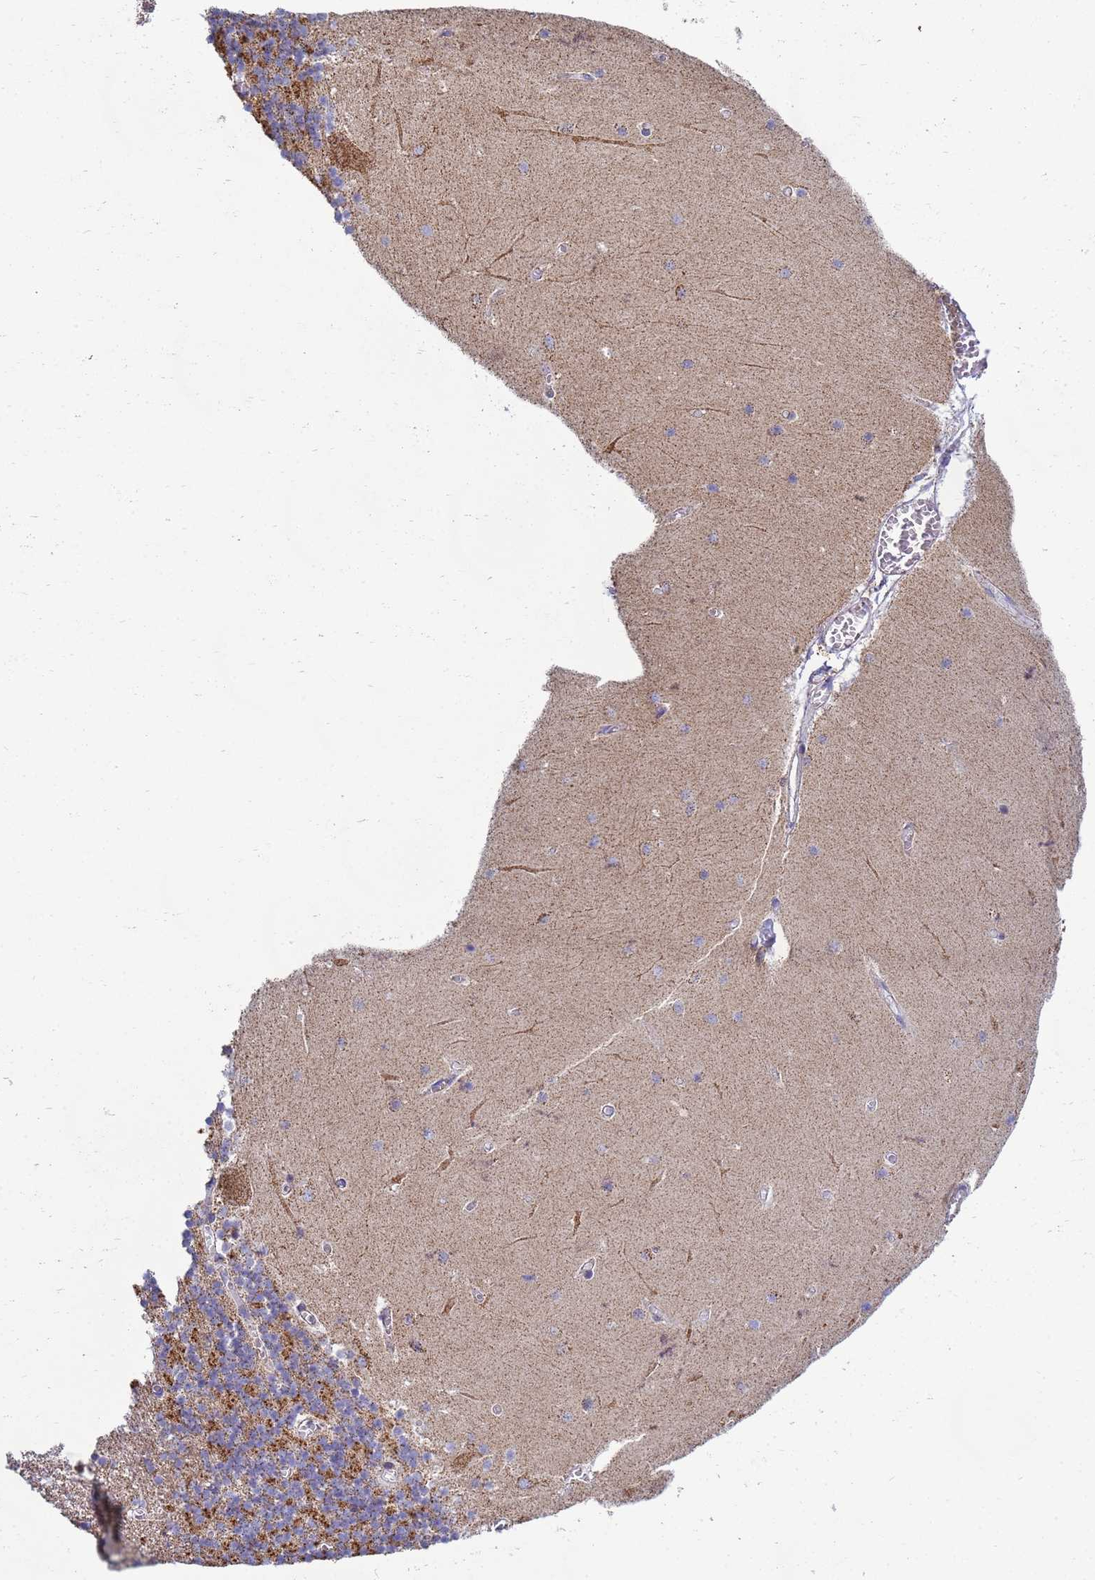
{"staining": {"intensity": "strong", "quantity": "25%-75%", "location": "cytoplasmic/membranous"}, "tissue": "cerebellum", "cell_type": "Cells in granular layer", "image_type": "normal", "snomed": [{"axis": "morphology", "description": "Normal tissue, NOS"}, {"axis": "topography", "description": "Cerebellum"}], "caption": "Cells in granular layer show high levels of strong cytoplasmic/membranous staining in about 25%-75% of cells in benign cerebellum. The staining was performed using DAB to visualize the protein expression in brown, while the nuclei were stained in blue with hematoxylin (Magnification: 20x).", "gene": "COQ4", "patient": {"sex": "female", "age": 28}}